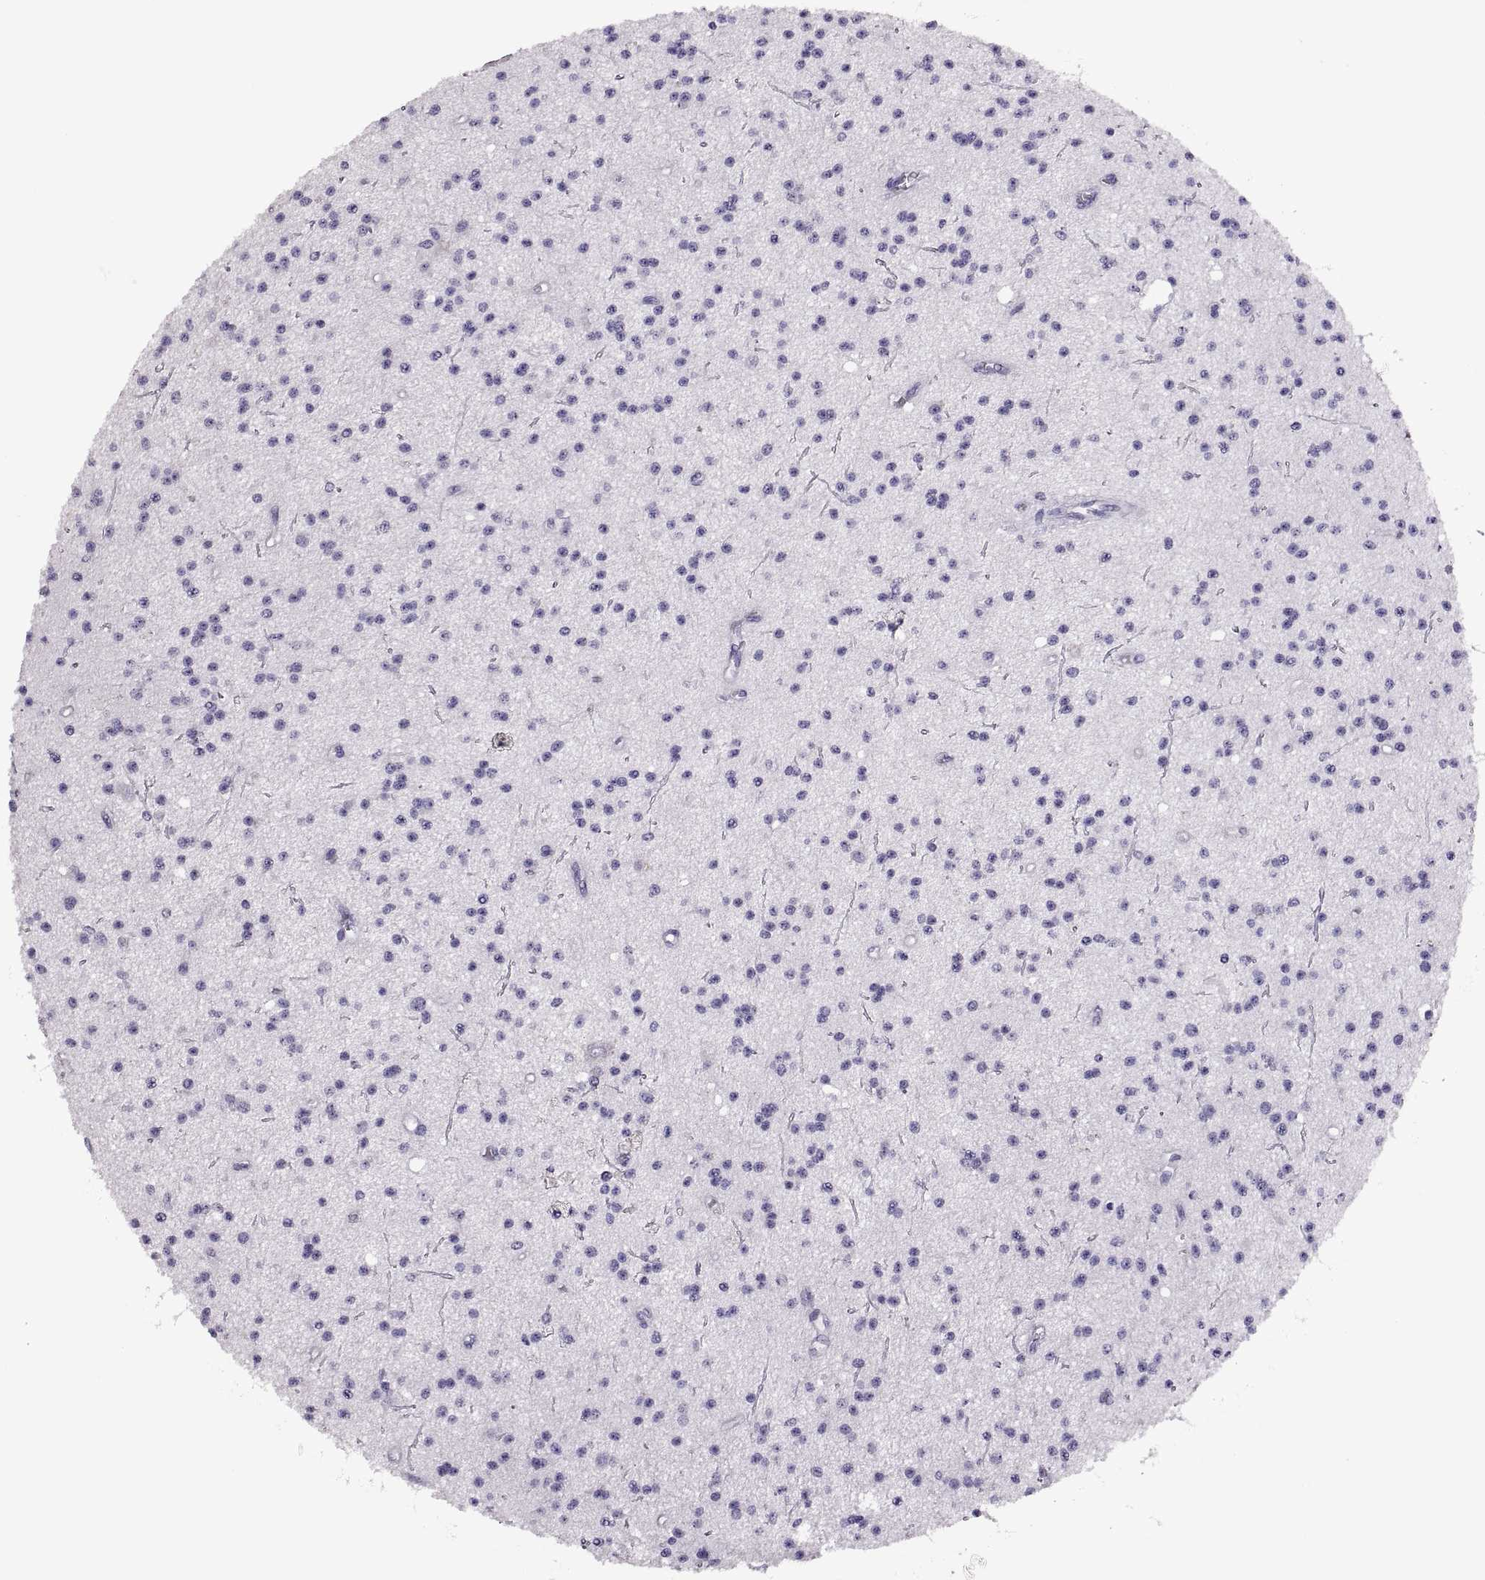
{"staining": {"intensity": "negative", "quantity": "none", "location": "none"}, "tissue": "glioma", "cell_type": "Tumor cells", "image_type": "cancer", "snomed": [{"axis": "morphology", "description": "Glioma, malignant, Low grade"}, {"axis": "topography", "description": "Brain"}], "caption": "An image of malignant glioma (low-grade) stained for a protein reveals no brown staining in tumor cells.", "gene": "TBX19", "patient": {"sex": "male", "age": 27}}